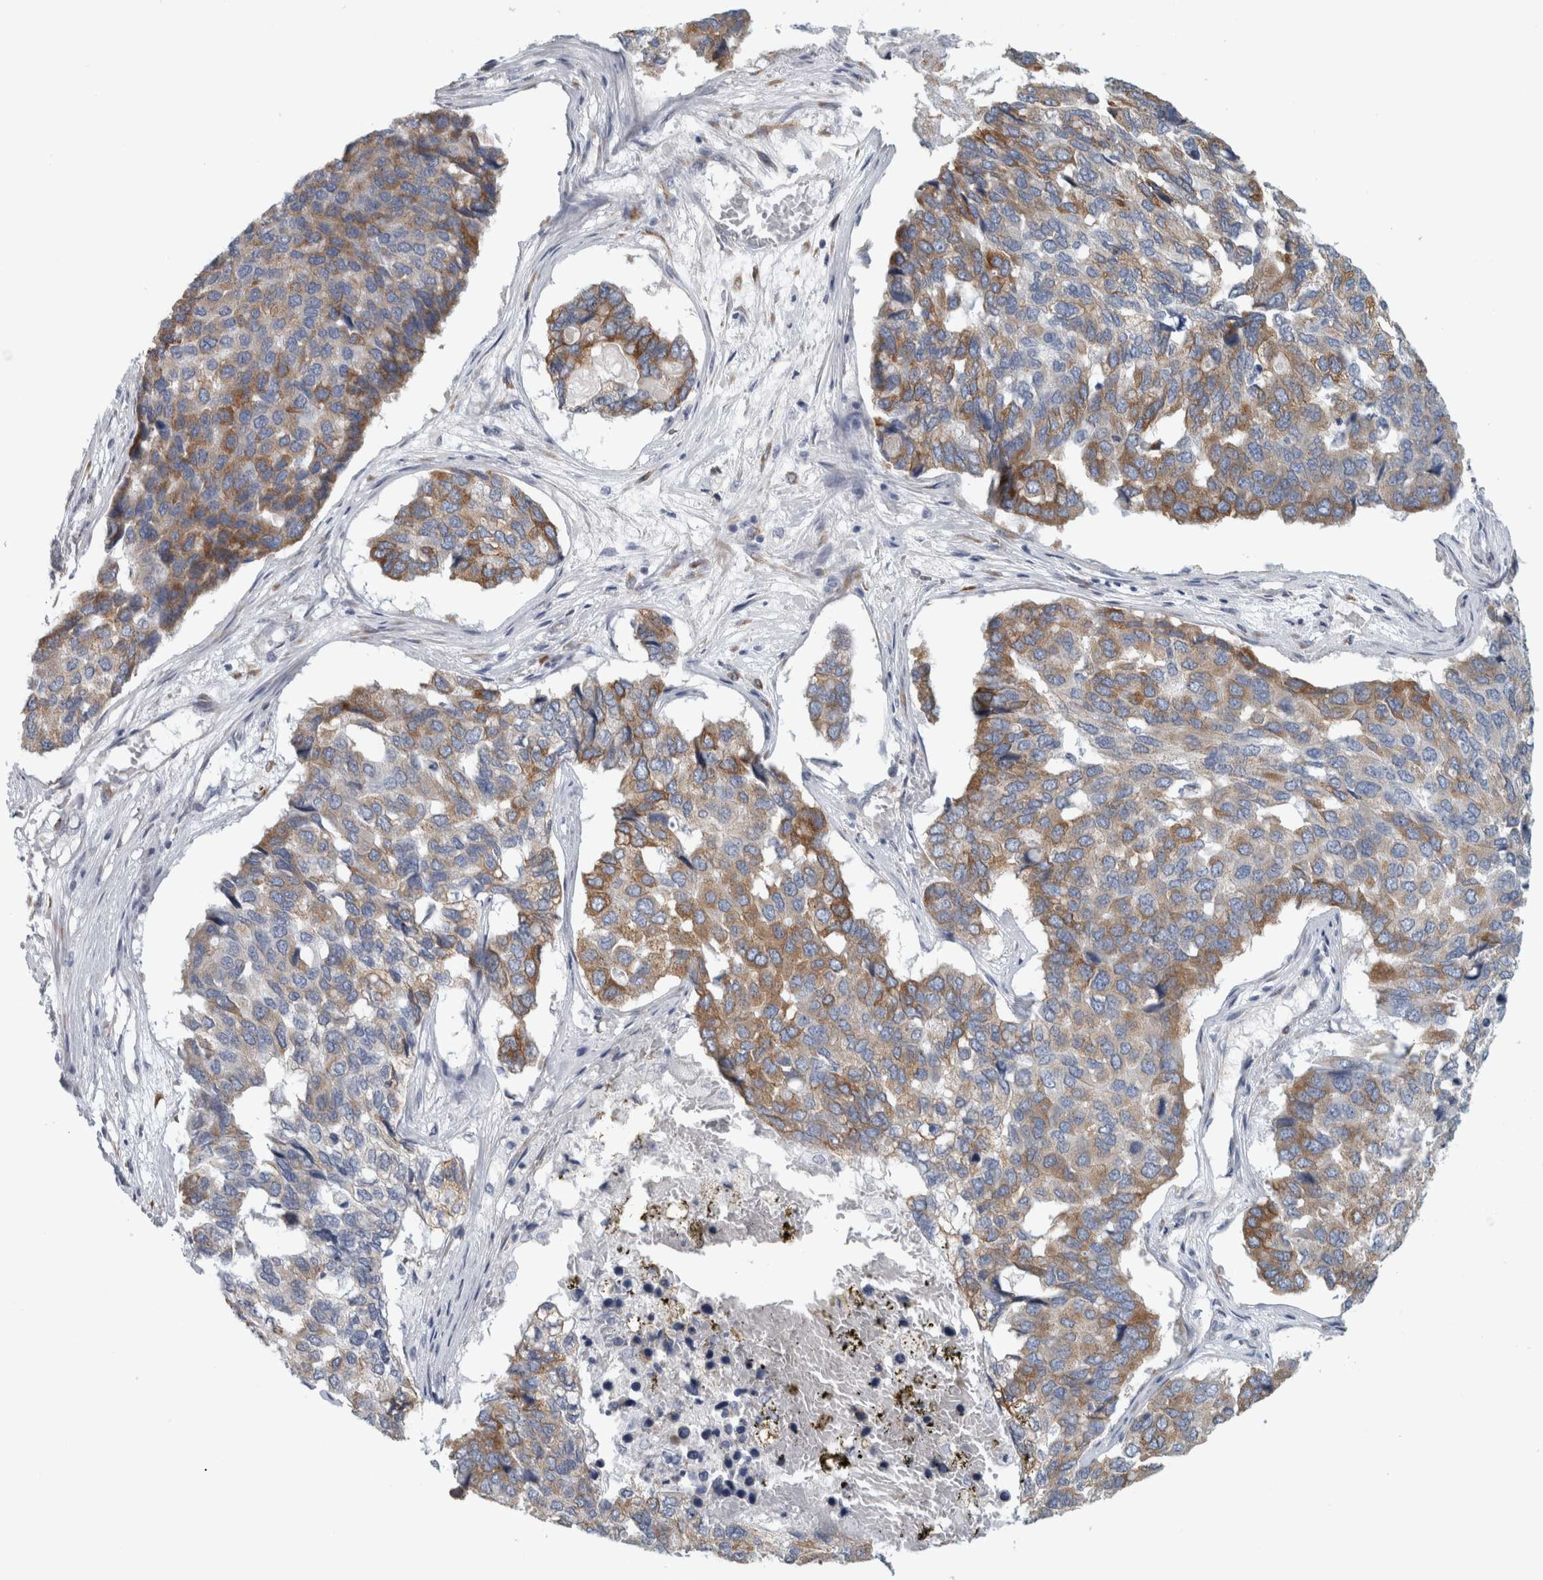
{"staining": {"intensity": "moderate", "quantity": "25%-75%", "location": "cytoplasmic/membranous"}, "tissue": "pancreatic cancer", "cell_type": "Tumor cells", "image_type": "cancer", "snomed": [{"axis": "morphology", "description": "Adenocarcinoma, NOS"}, {"axis": "topography", "description": "Pancreas"}], "caption": "This is an image of immunohistochemistry (IHC) staining of pancreatic cancer, which shows moderate staining in the cytoplasmic/membranous of tumor cells.", "gene": "B3GNT3", "patient": {"sex": "male", "age": 50}}